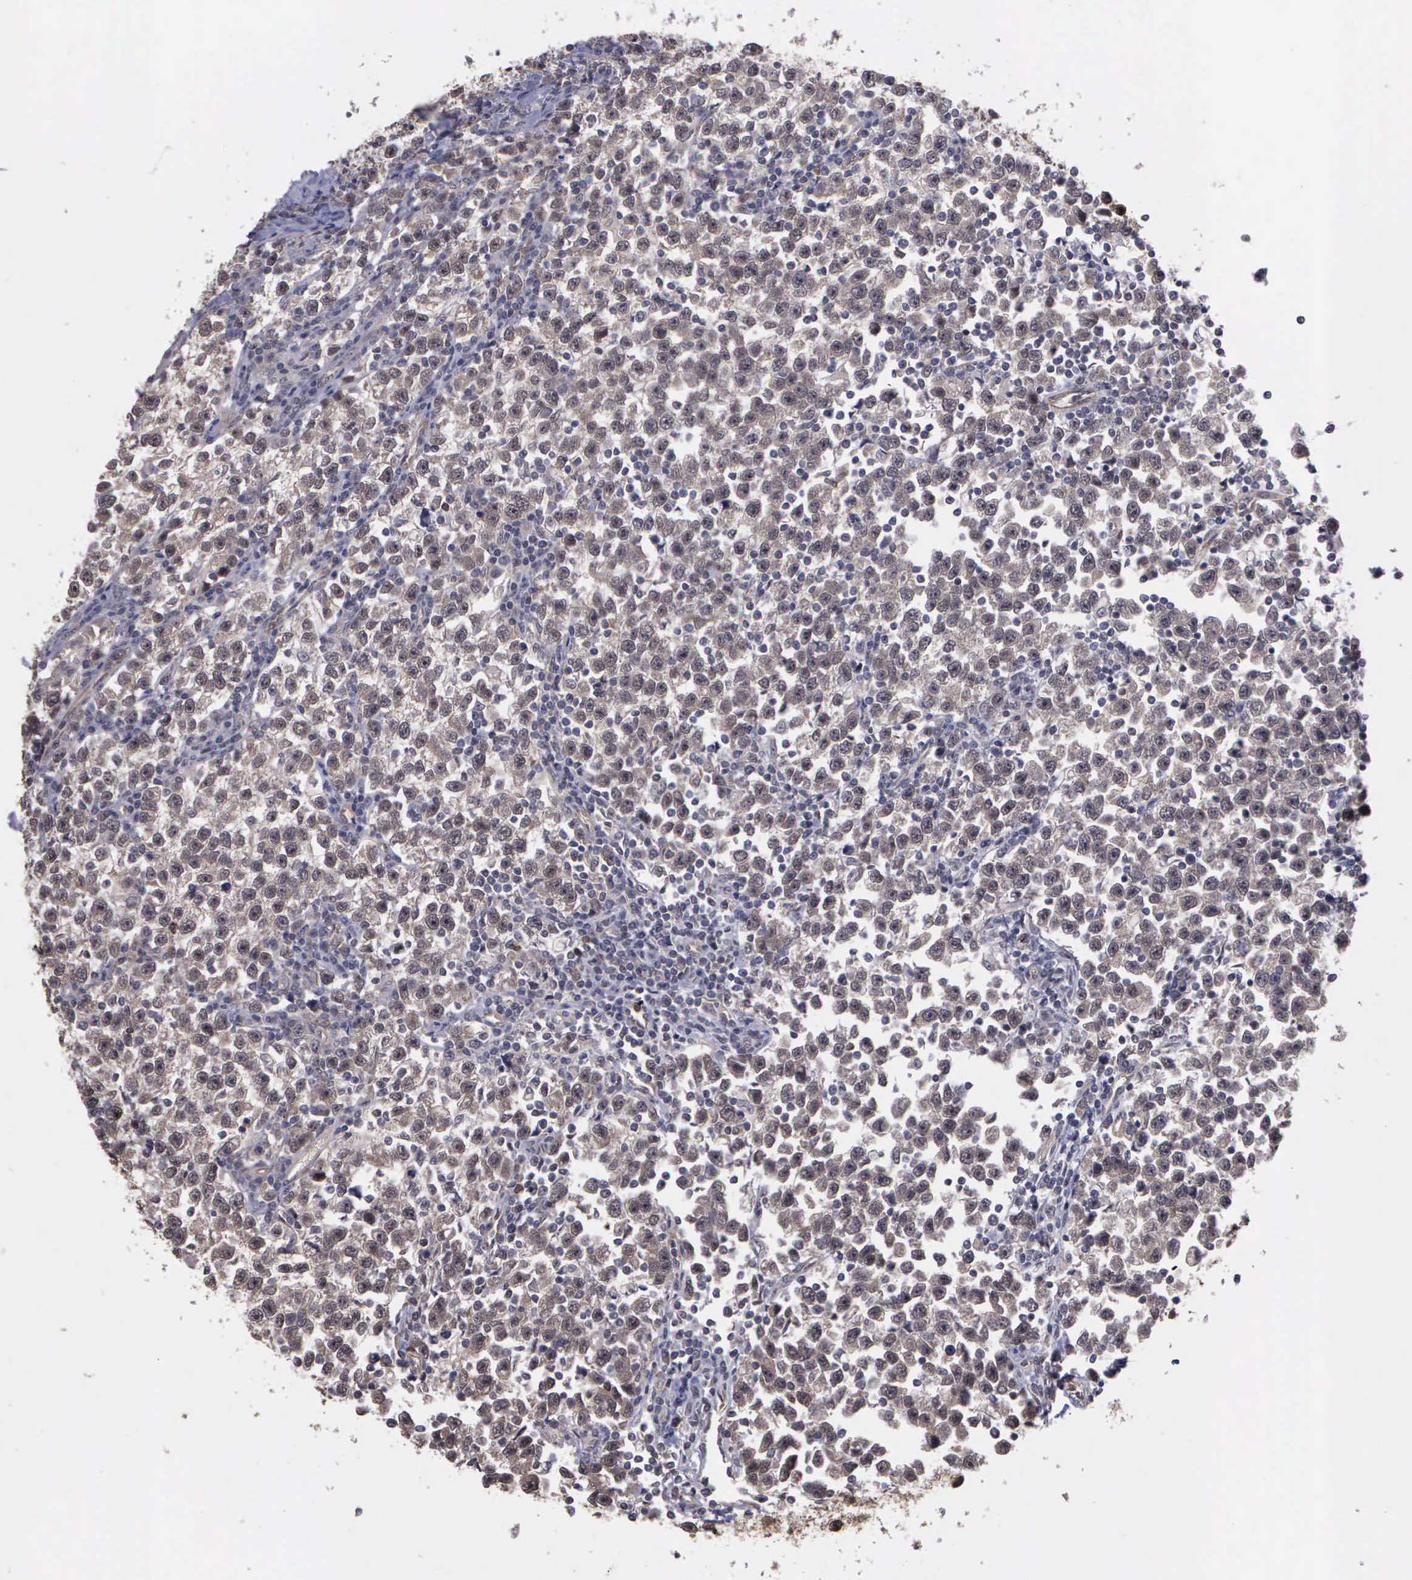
{"staining": {"intensity": "moderate", "quantity": ">75%", "location": "cytoplasmic/membranous"}, "tissue": "testis cancer", "cell_type": "Tumor cells", "image_type": "cancer", "snomed": [{"axis": "morphology", "description": "Seminoma, NOS"}, {"axis": "topography", "description": "Testis"}], "caption": "Immunohistochemical staining of human testis cancer exhibits medium levels of moderate cytoplasmic/membranous protein positivity in approximately >75% of tumor cells.", "gene": "MAP3K9", "patient": {"sex": "male", "age": 43}}